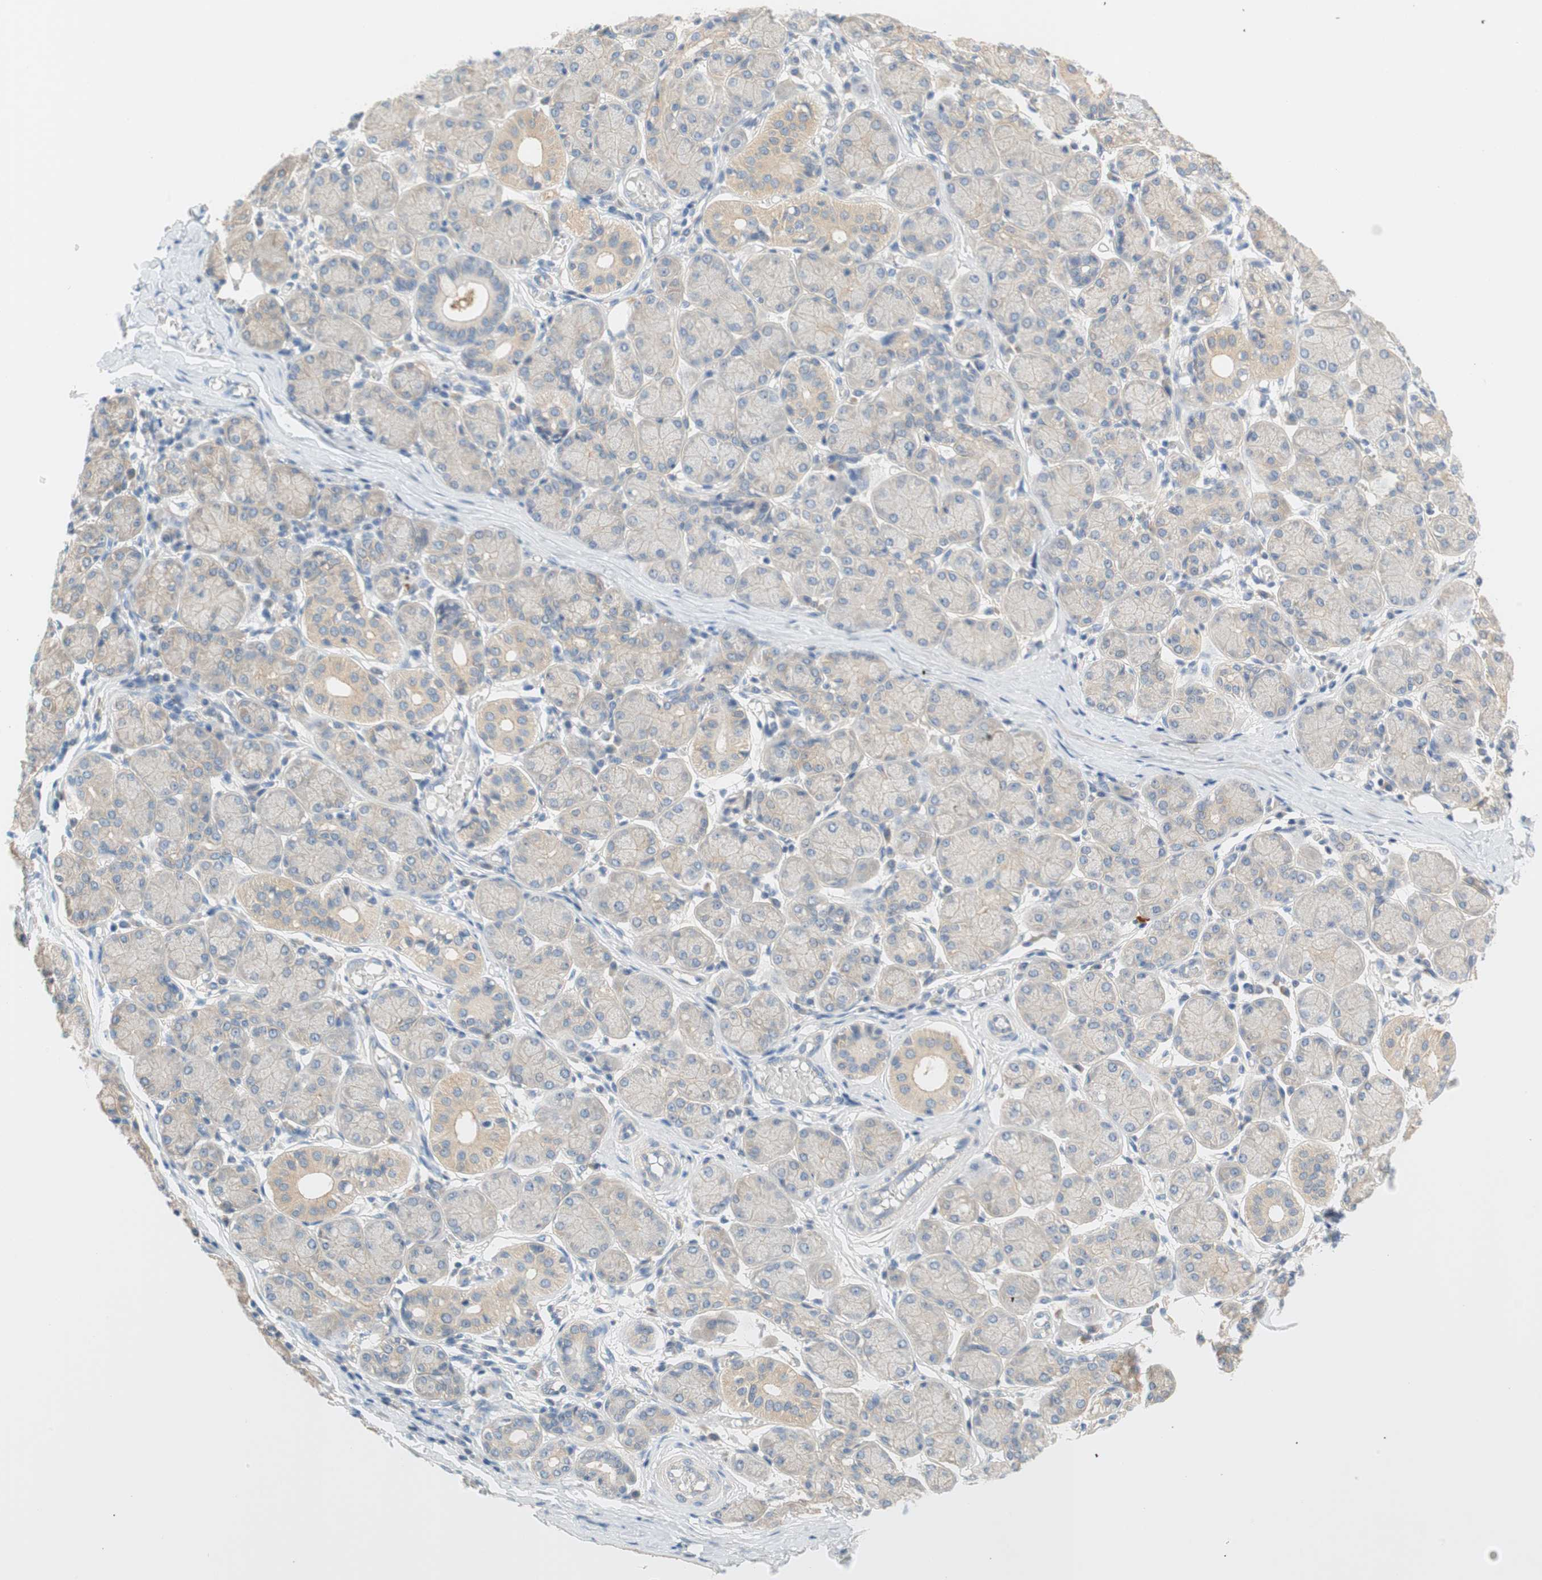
{"staining": {"intensity": "weak", "quantity": "<25%", "location": "cytoplasmic/membranous"}, "tissue": "salivary gland", "cell_type": "Glandular cells", "image_type": "normal", "snomed": [{"axis": "morphology", "description": "Normal tissue, NOS"}, {"axis": "topography", "description": "Salivary gland"}], "caption": "Micrograph shows no significant protein staining in glandular cells of unremarkable salivary gland.", "gene": "GLUL", "patient": {"sex": "female", "age": 24}}